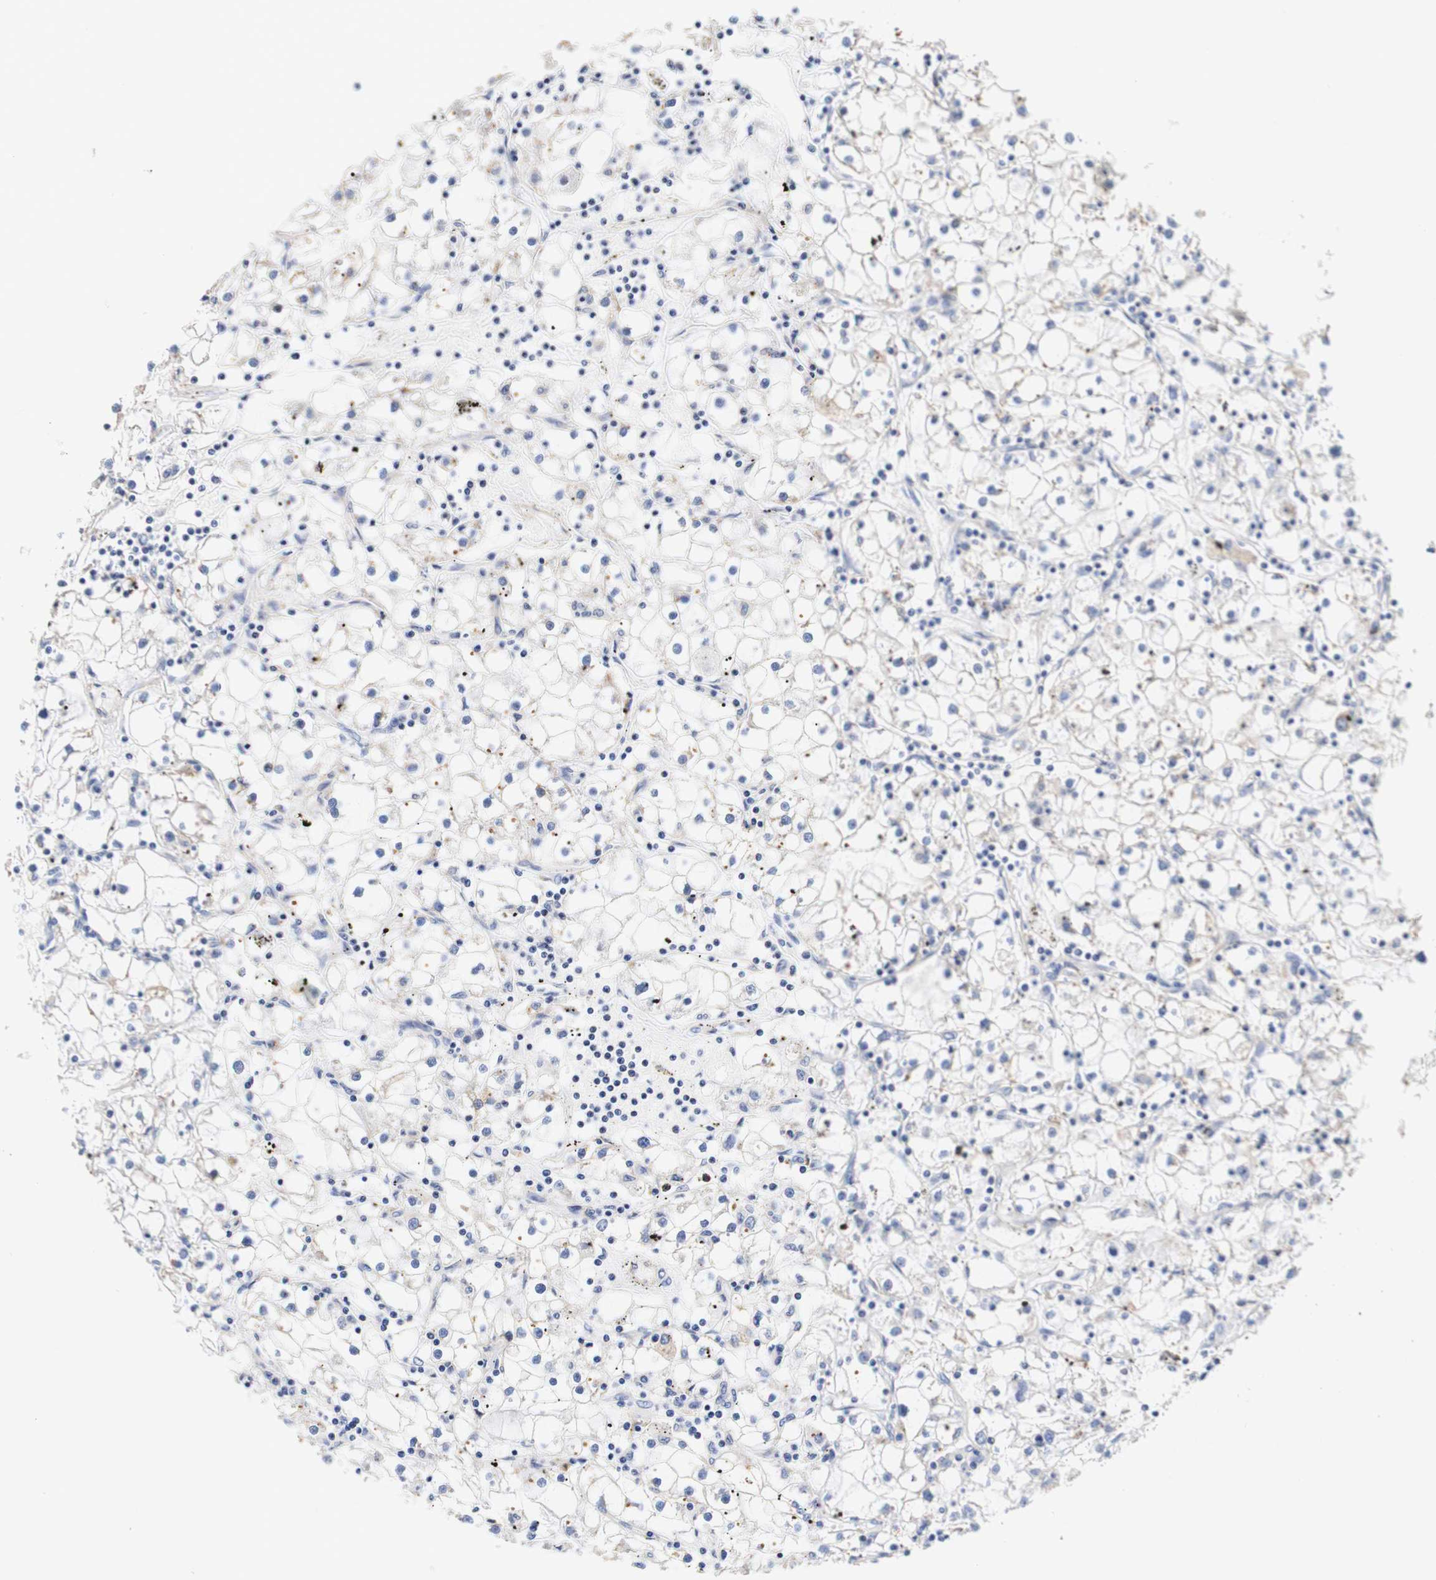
{"staining": {"intensity": "negative", "quantity": "none", "location": "none"}, "tissue": "renal cancer", "cell_type": "Tumor cells", "image_type": "cancer", "snomed": [{"axis": "morphology", "description": "Adenocarcinoma, NOS"}, {"axis": "topography", "description": "Kidney"}], "caption": "Immunohistochemistry (IHC) photomicrograph of neoplastic tissue: human renal adenocarcinoma stained with DAB (3,3'-diaminobenzidine) exhibits no significant protein expression in tumor cells.", "gene": "CAMK4", "patient": {"sex": "male", "age": 56}}